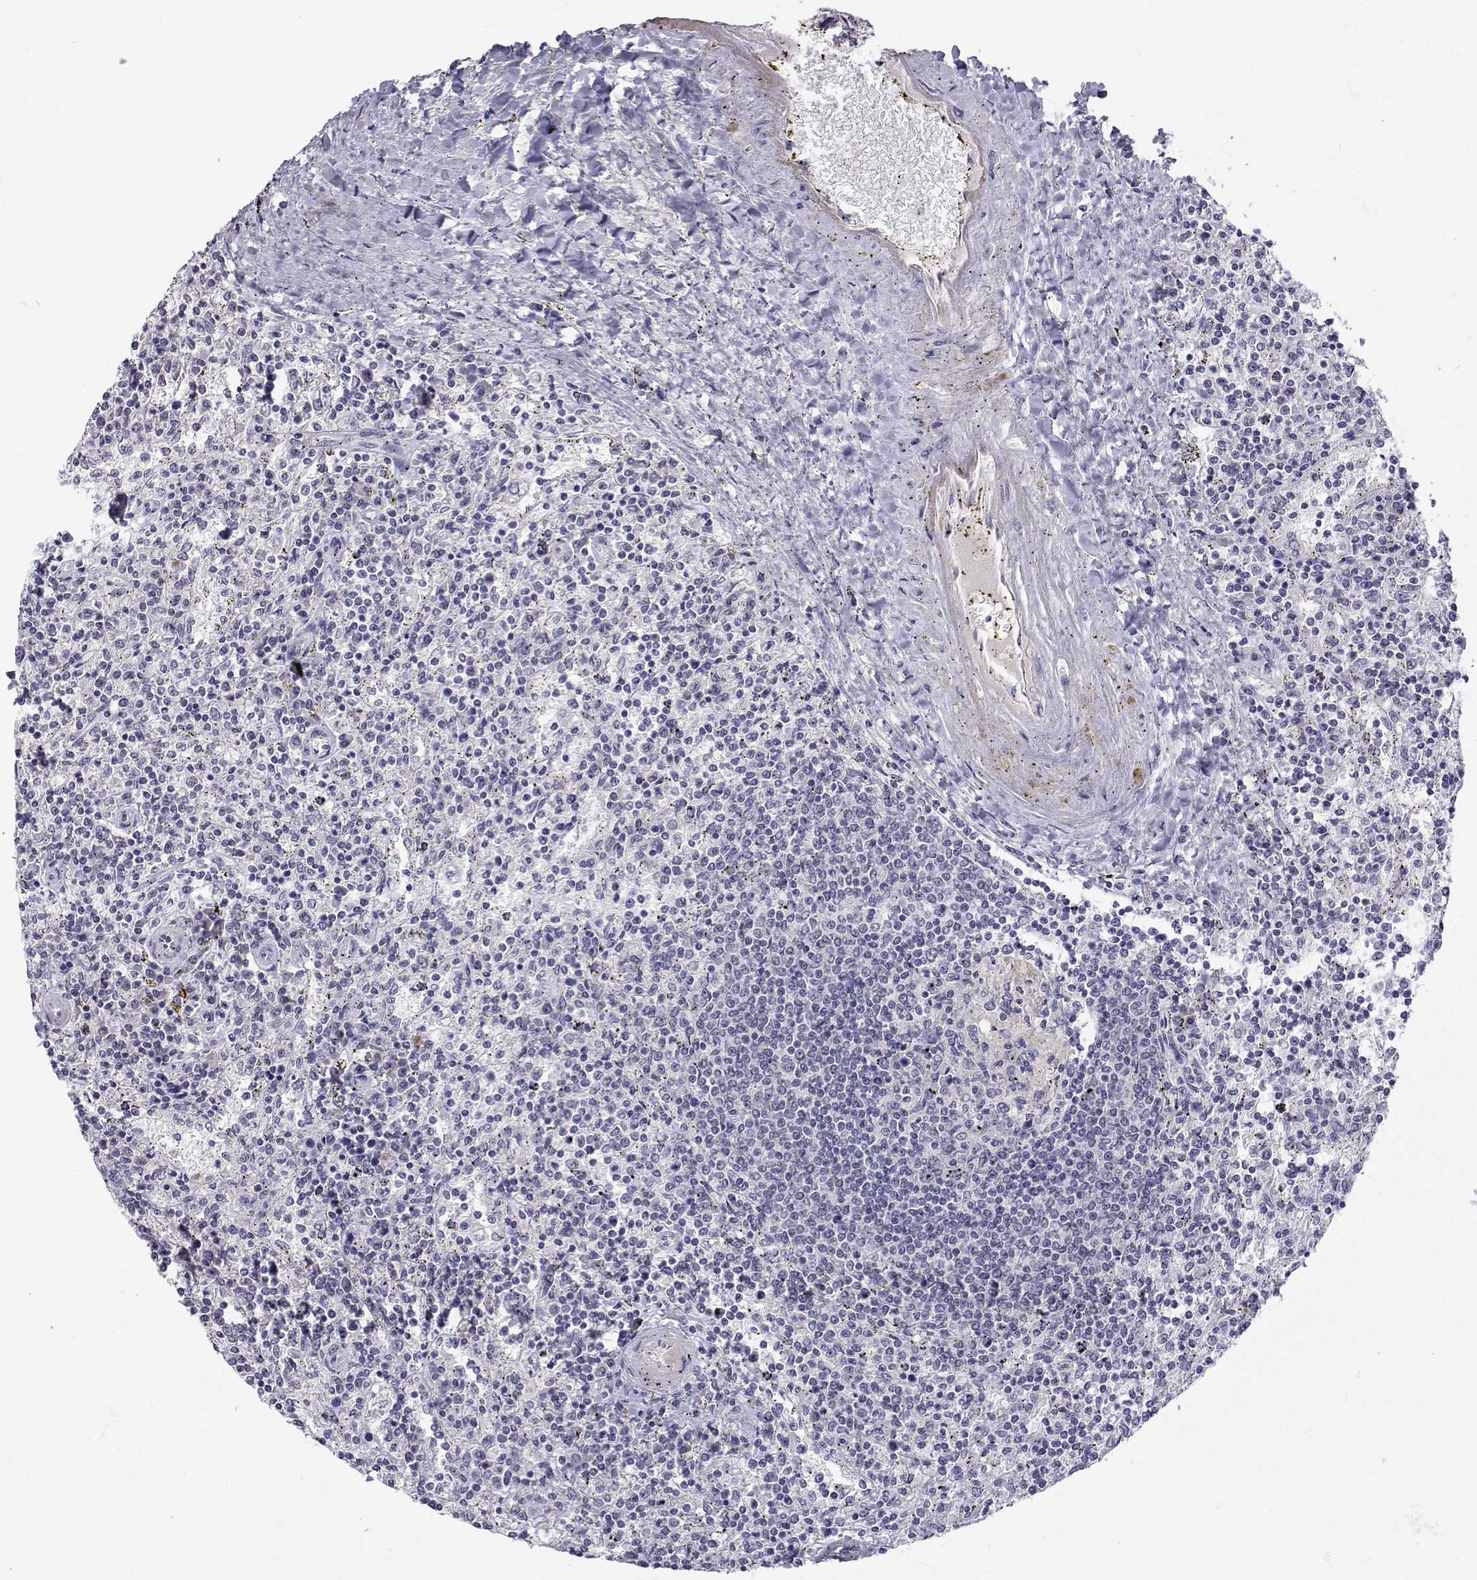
{"staining": {"intensity": "negative", "quantity": "none", "location": "none"}, "tissue": "lymphoma", "cell_type": "Tumor cells", "image_type": "cancer", "snomed": [{"axis": "morphology", "description": "Malignant lymphoma, non-Hodgkin's type, Low grade"}, {"axis": "topography", "description": "Spleen"}], "caption": "Tumor cells show no significant protein expression in malignant lymphoma, non-Hodgkin's type (low-grade). Nuclei are stained in blue.", "gene": "SLC6A3", "patient": {"sex": "male", "age": 62}}